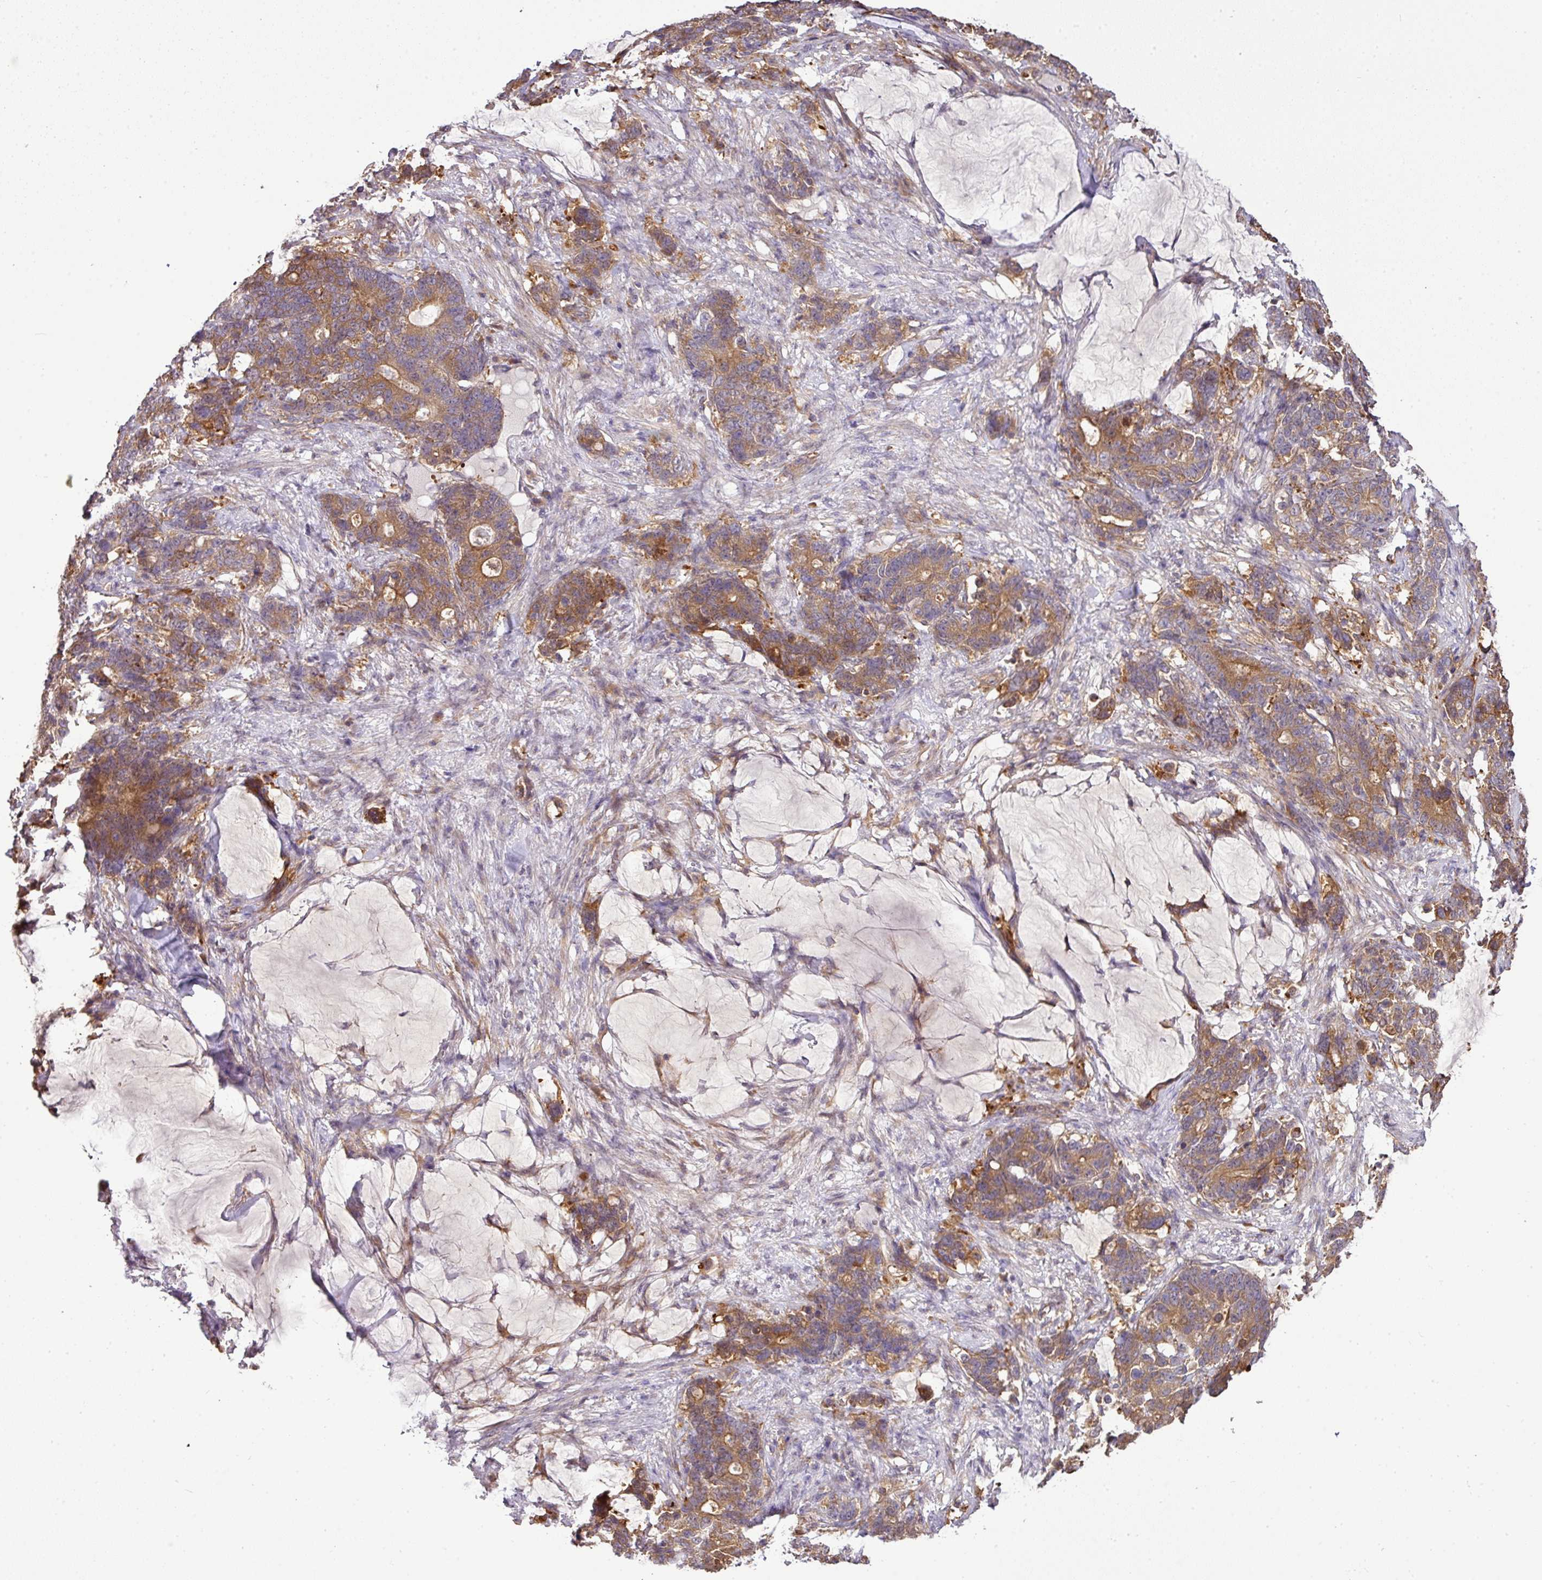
{"staining": {"intensity": "moderate", "quantity": "25%-75%", "location": "cytoplasmic/membranous"}, "tissue": "stomach cancer", "cell_type": "Tumor cells", "image_type": "cancer", "snomed": [{"axis": "morphology", "description": "Normal tissue, NOS"}, {"axis": "morphology", "description": "Adenocarcinoma, NOS"}, {"axis": "topography", "description": "Stomach"}], "caption": "This photomicrograph reveals immunohistochemistry (IHC) staining of adenocarcinoma (stomach), with medium moderate cytoplasmic/membranous positivity in approximately 25%-75% of tumor cells.", "gene": "TMEM107", "patient": {"sex": "female", "age": 64}}